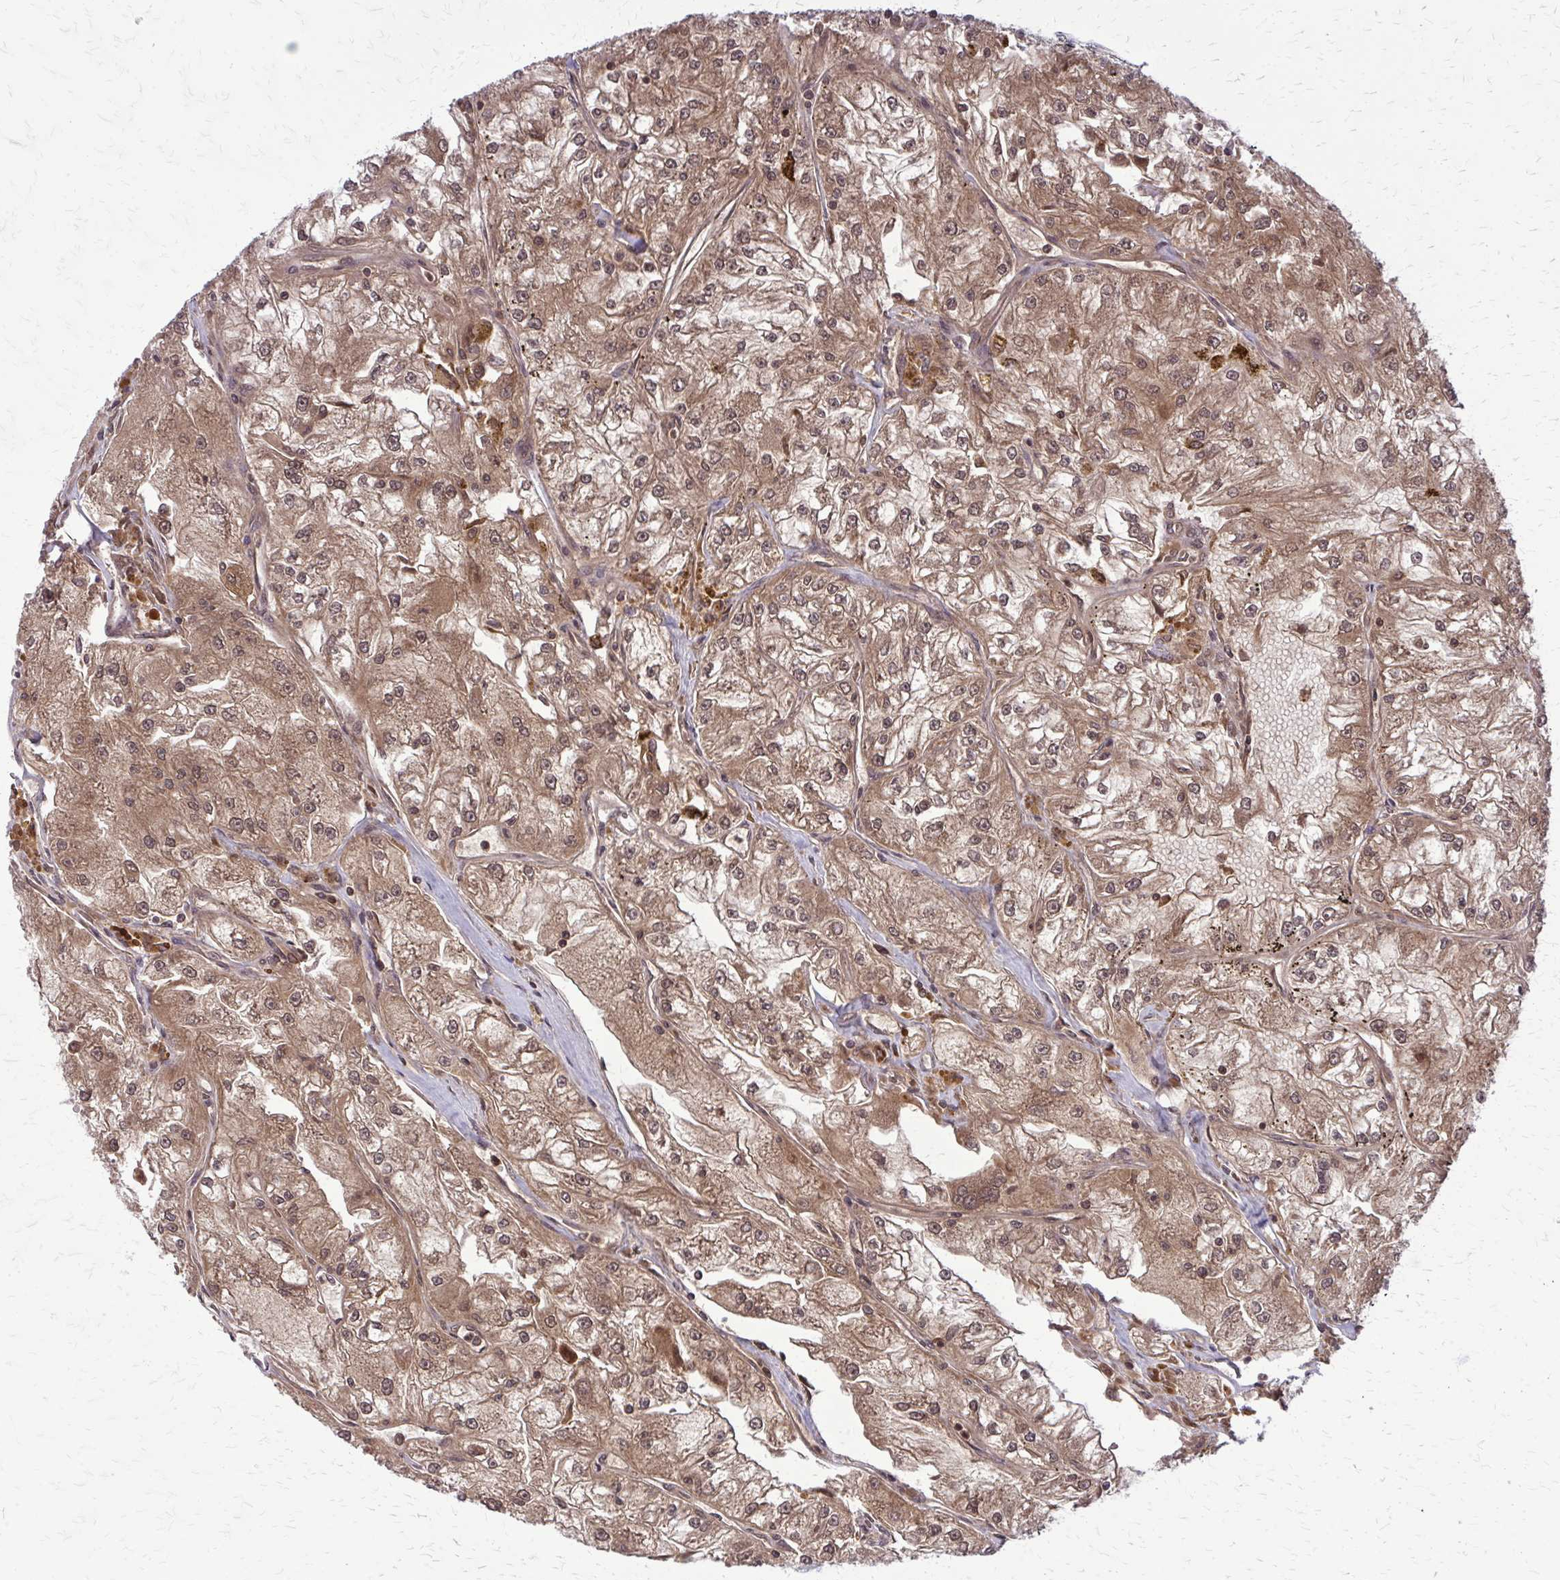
{"staining": {"intensity": "moderate", "quantity": ">75%", "location": "nuclear"}, "tissue": "renal cancer", "cell_type": "Tumor cells", "image_type": "cancer", "snomed": [{"axis": "morphology", "description": "Adenocarcinoma, NOS"}, {"axis": "topography", "description": "Kidney"}], "caption": "Brown immunohistochemical staining in renal cancer reveals moderate nuclear positivity in about >75% of tumor cells. (brown staining indicates protein expression, while blue staining denotes nuclei).", "gene": "GLRX", "patient": {"sex": "female", "age": 72}}